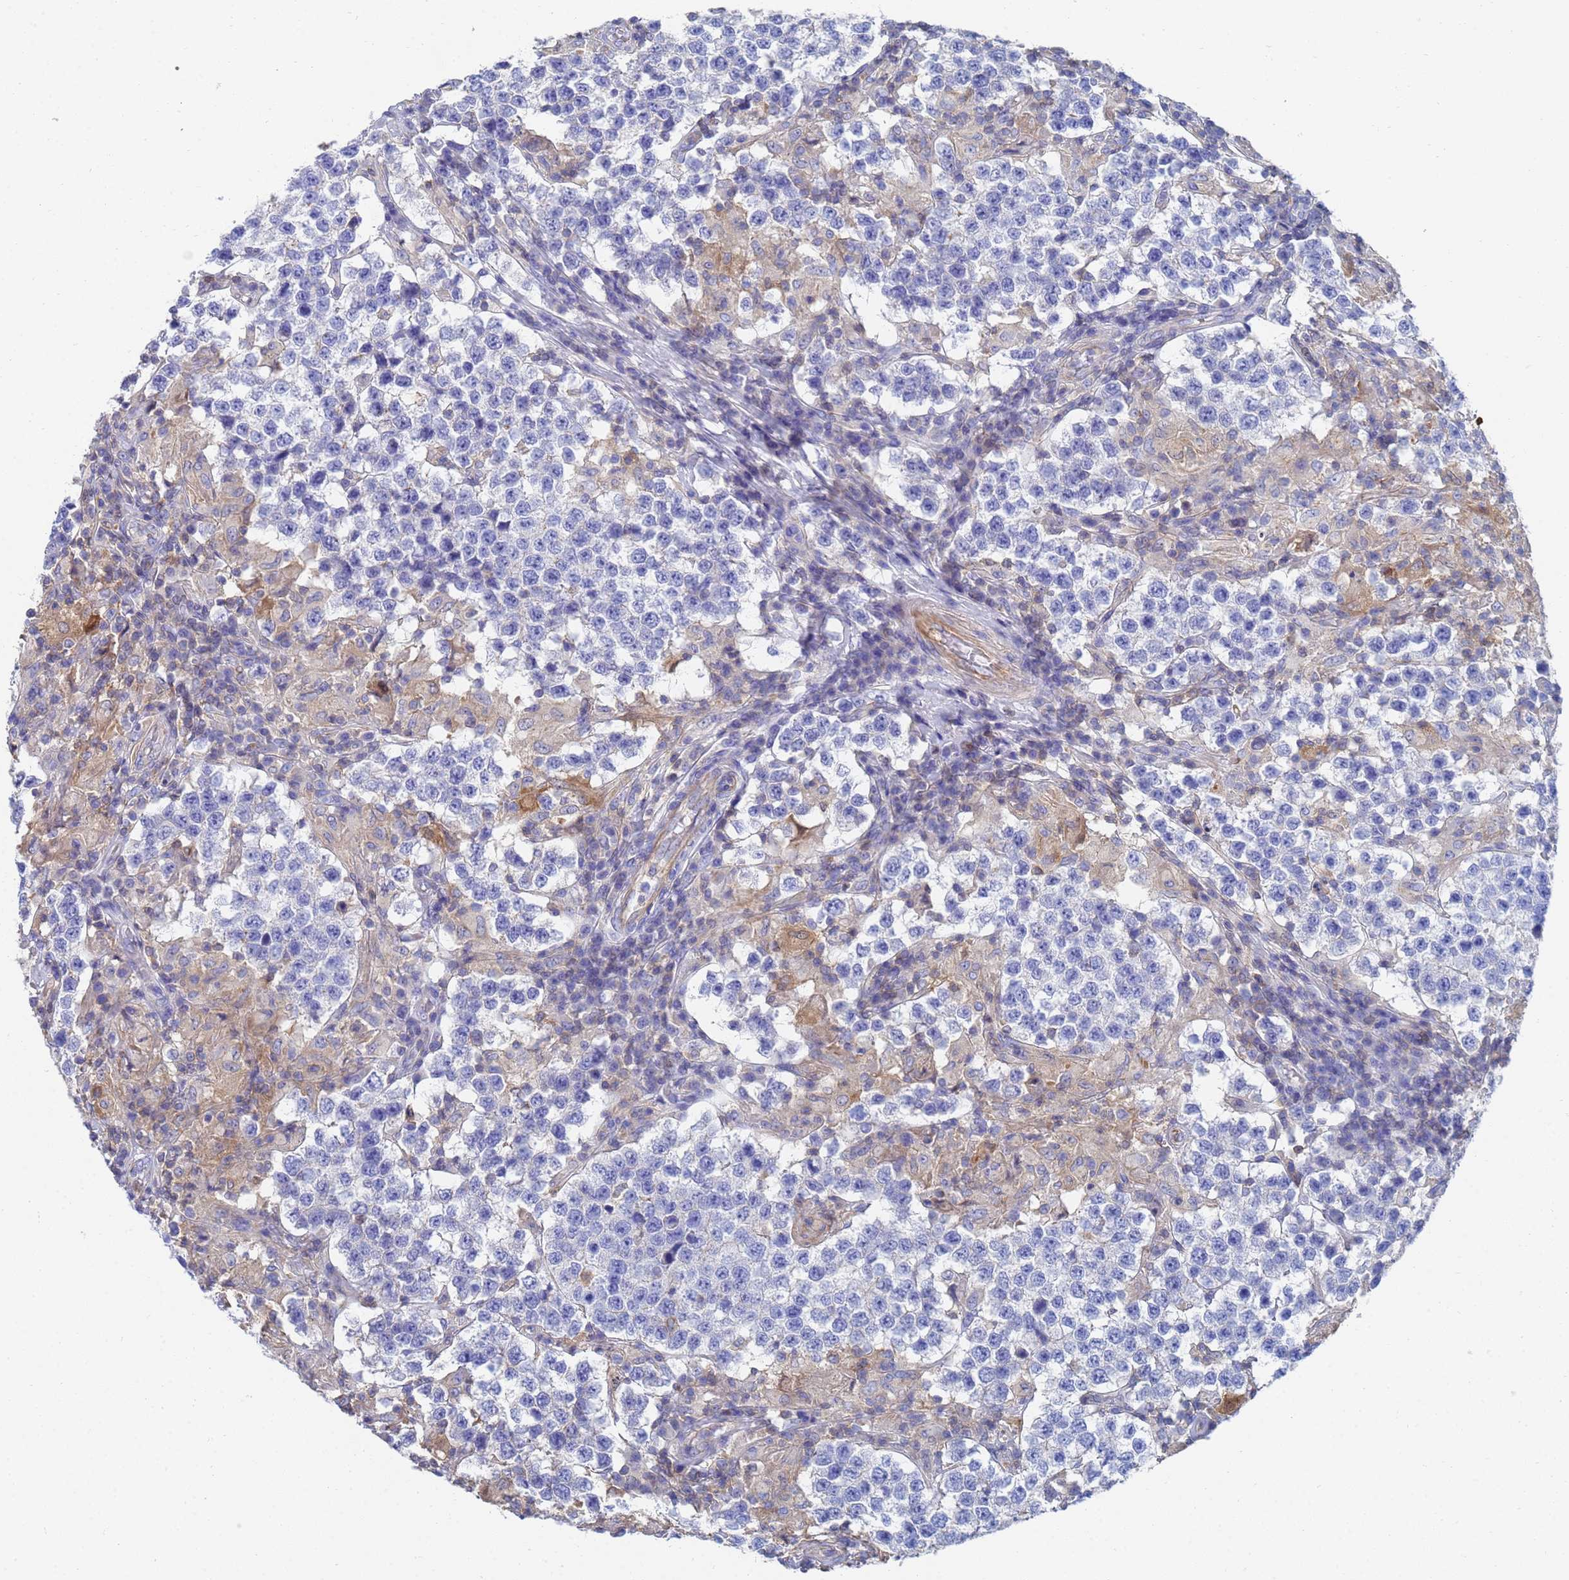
{"staining": {"intensity": "negative", "quantity": "none", "location": "none"}, "tissue": "testis cancer", "cell_type": "Tumor cells", "image_type": "cancer", "snomed": [{"axis": "morphology", "description": "Seminoma, NOS"}, {"axis": "morphology", "description": "Carcinoma, Embryonal, NOS"}, {"axis": "topography", "description": "Testis"}], "caption": "This is an IHC micrograph of human seminoma (testis). There is no positivity in tumor cells.", "gene": "GCHFR", "patient": {"sex": "male", "age": 41}}